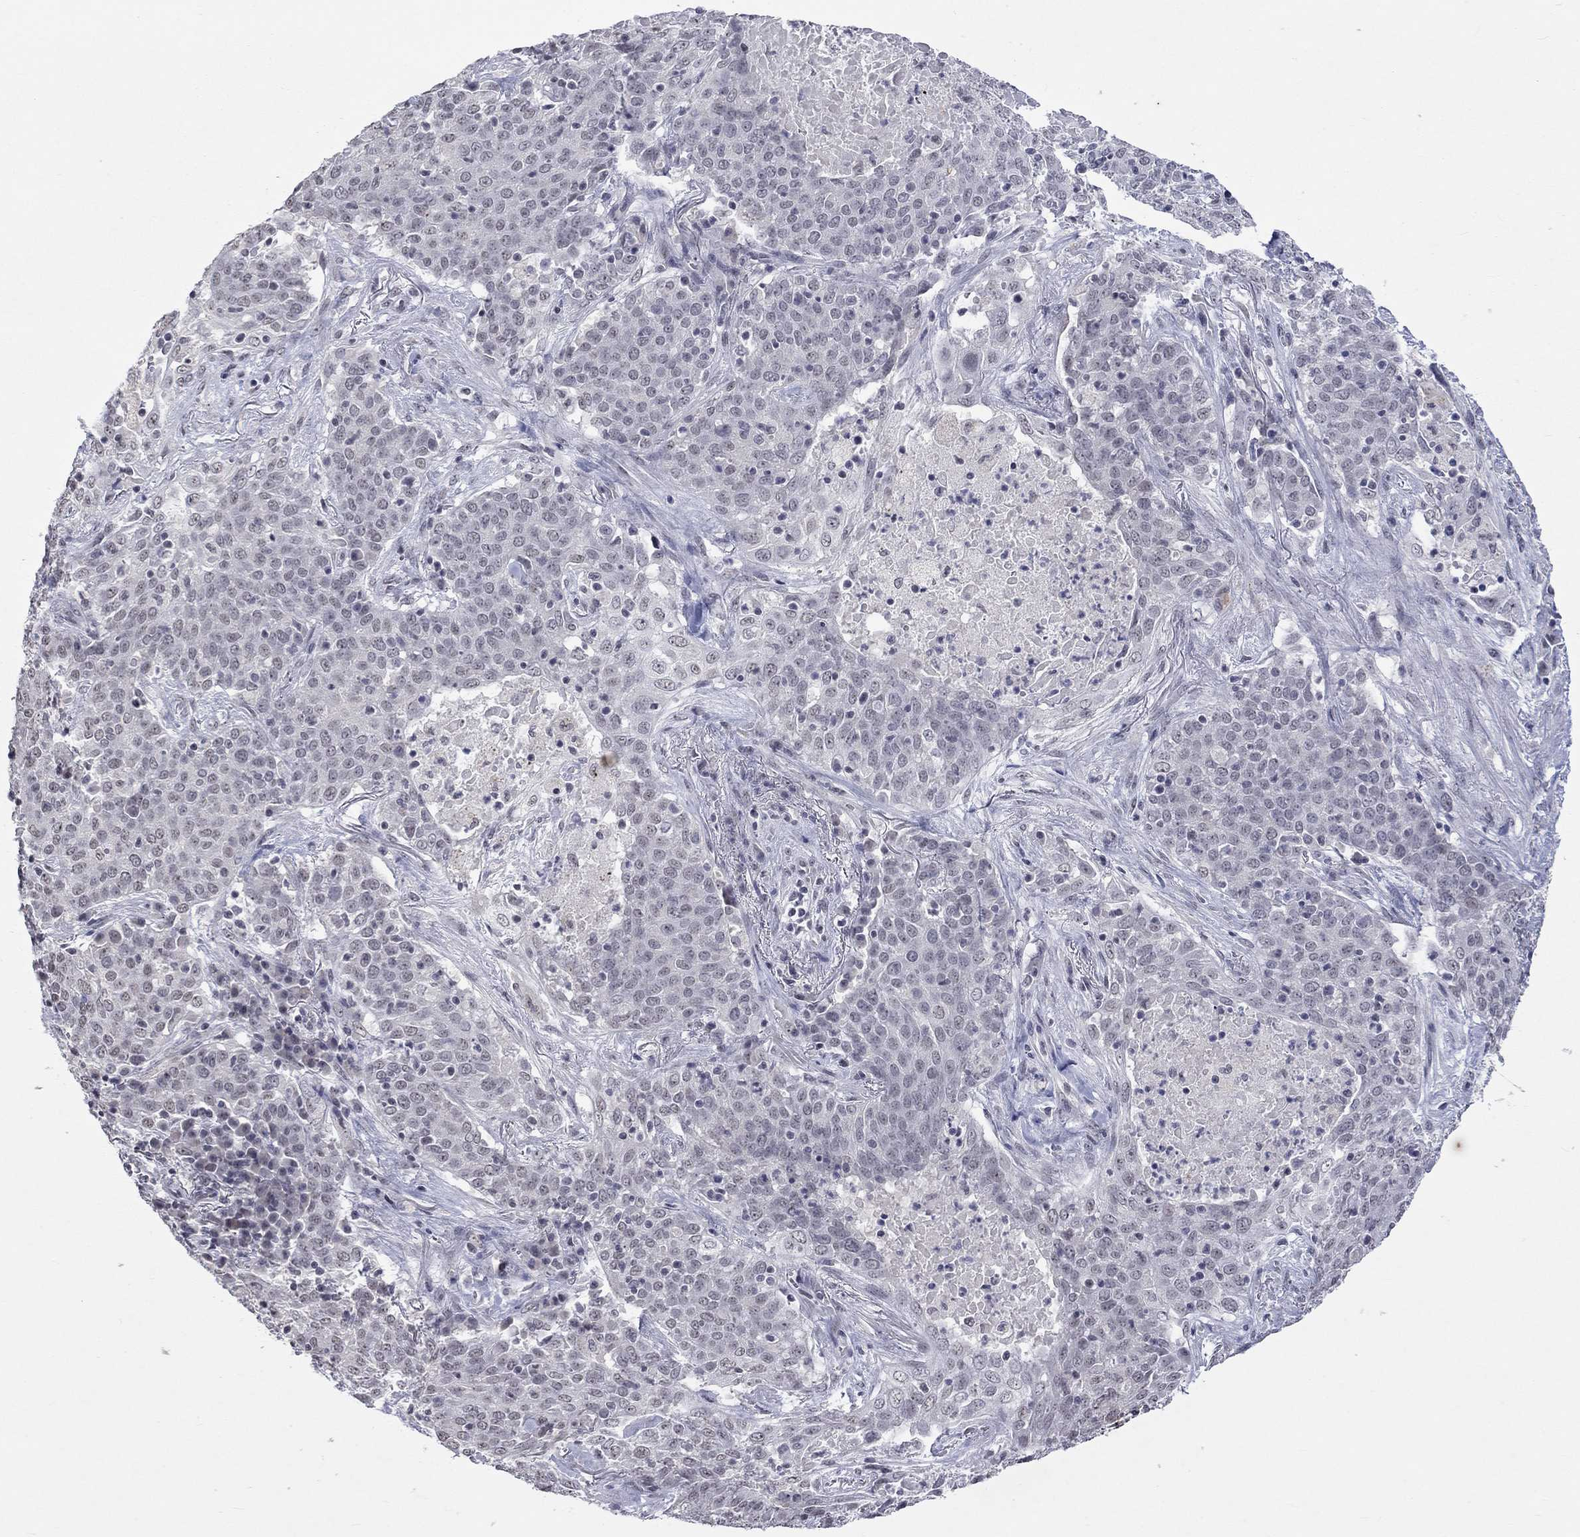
{"staining": {"intensity": "negative", "quantity": "none", "location": "none"}, "tissue": "lung cancer", "cell_type": "Tumor cells", "image_type": "cancer", "snomed": [{"axis": "morphology", "description": "Squamous cell carcinoma, NOS"}, {"axis": "topography", "description": "Lung"}], "caption": "A micrograph of squamous cell carcinoma (lung) stained for a protein displays no brown staining in tumor cells. (DAB (3,3'-diaminobenzidine) immunohistochemistry (IHC), high magnification).", "gene": "TMEM143", "patient": {"sex": "male", "age": 82}}